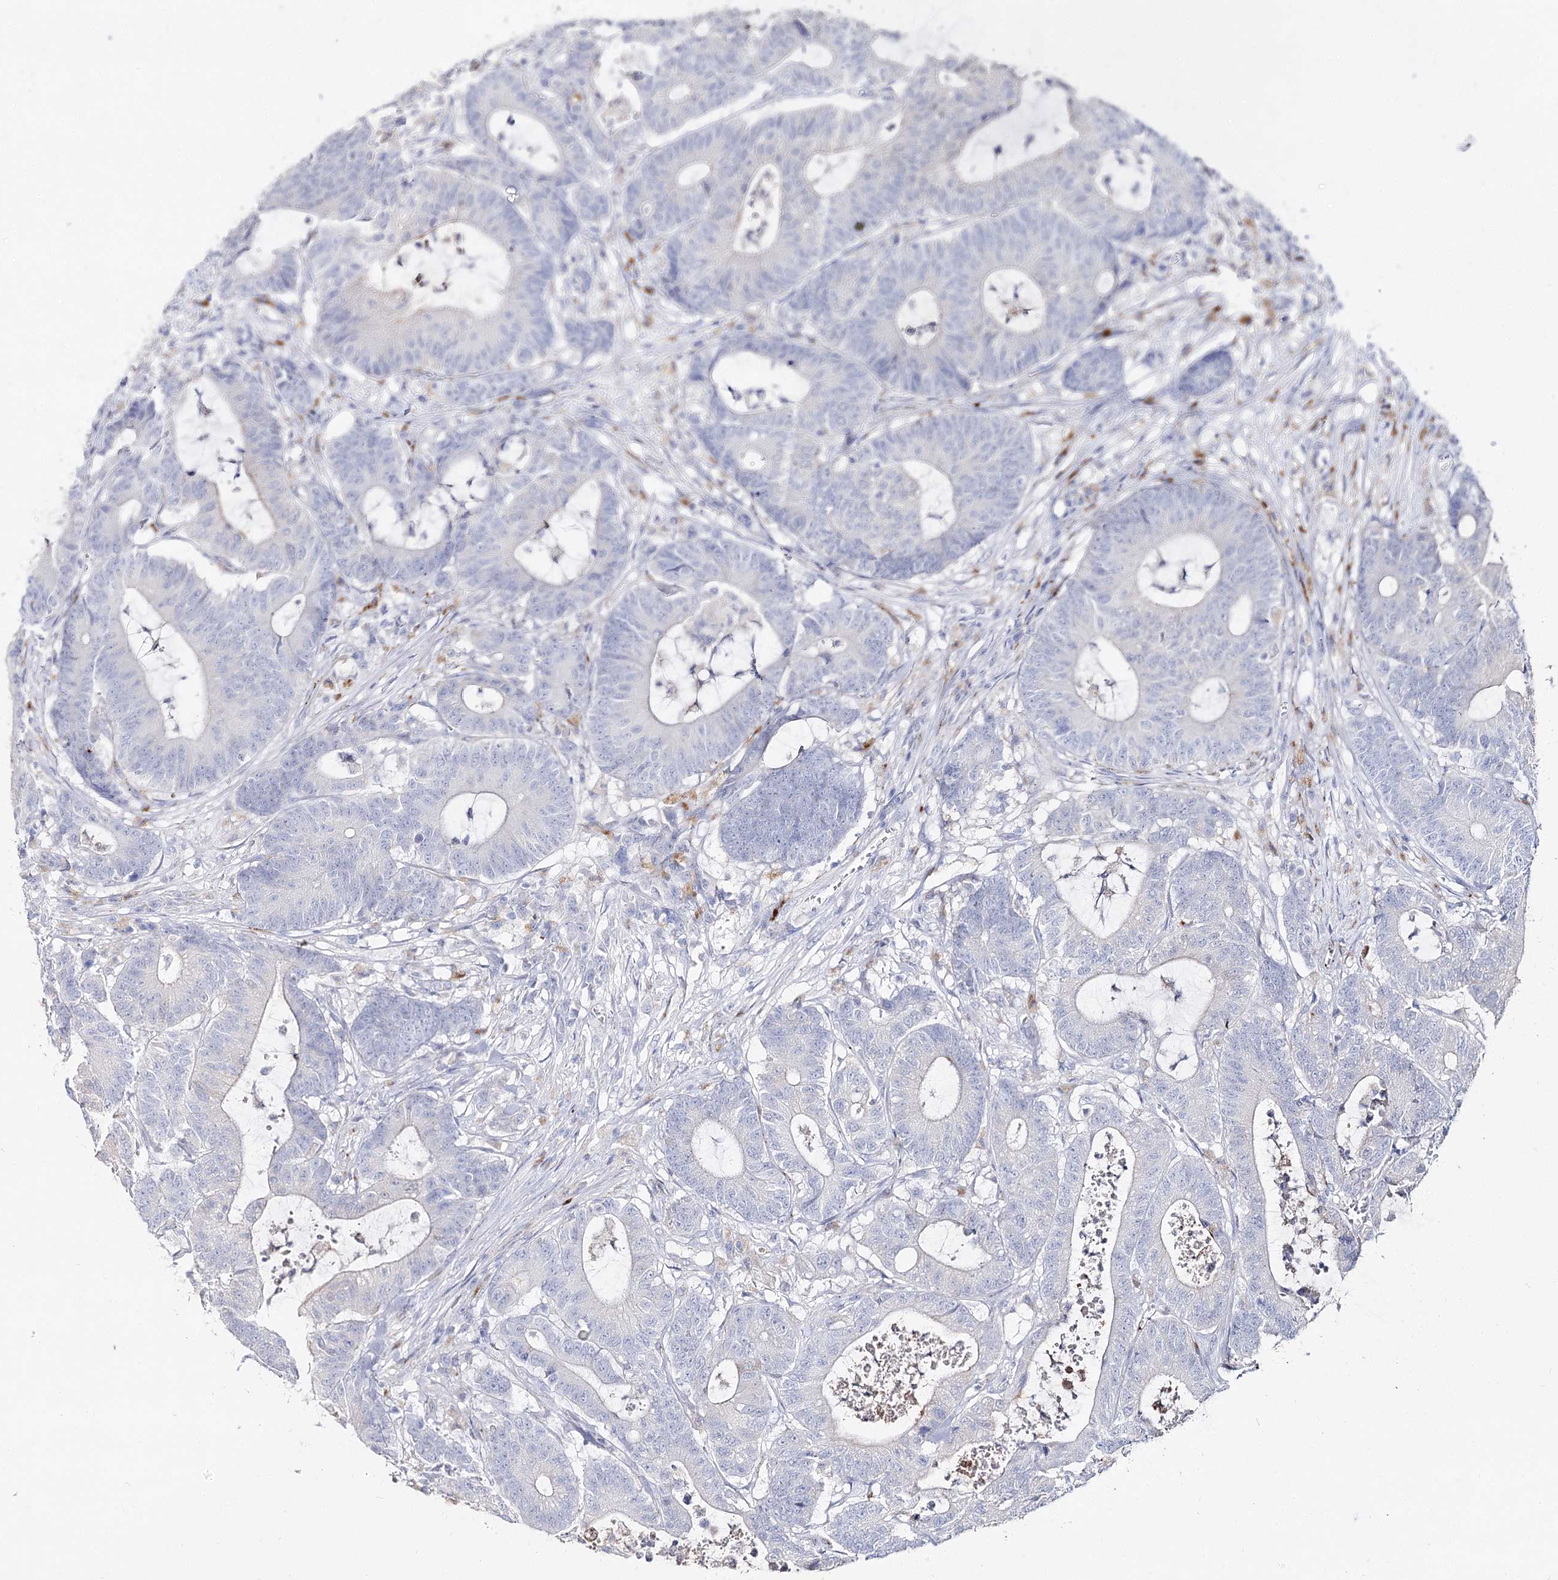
{"staining": {"intensity": "negative", "quantity": "none", "location": "none"}, "tissue": "colorectal cancer", "cell_type": "Tumor cells", "image_type": "cancer", "snomed": [{"axis": "morphology", "description": "Adenocarcinoma, NOS"}, {"axis": "topography", "description": "Colon"}], "caption": "The image exhibits no significant positivity in tumor cells of colorectal cancer.", "gene": "SLC3A1", "patient": {"sex": "female", "age": 84}}